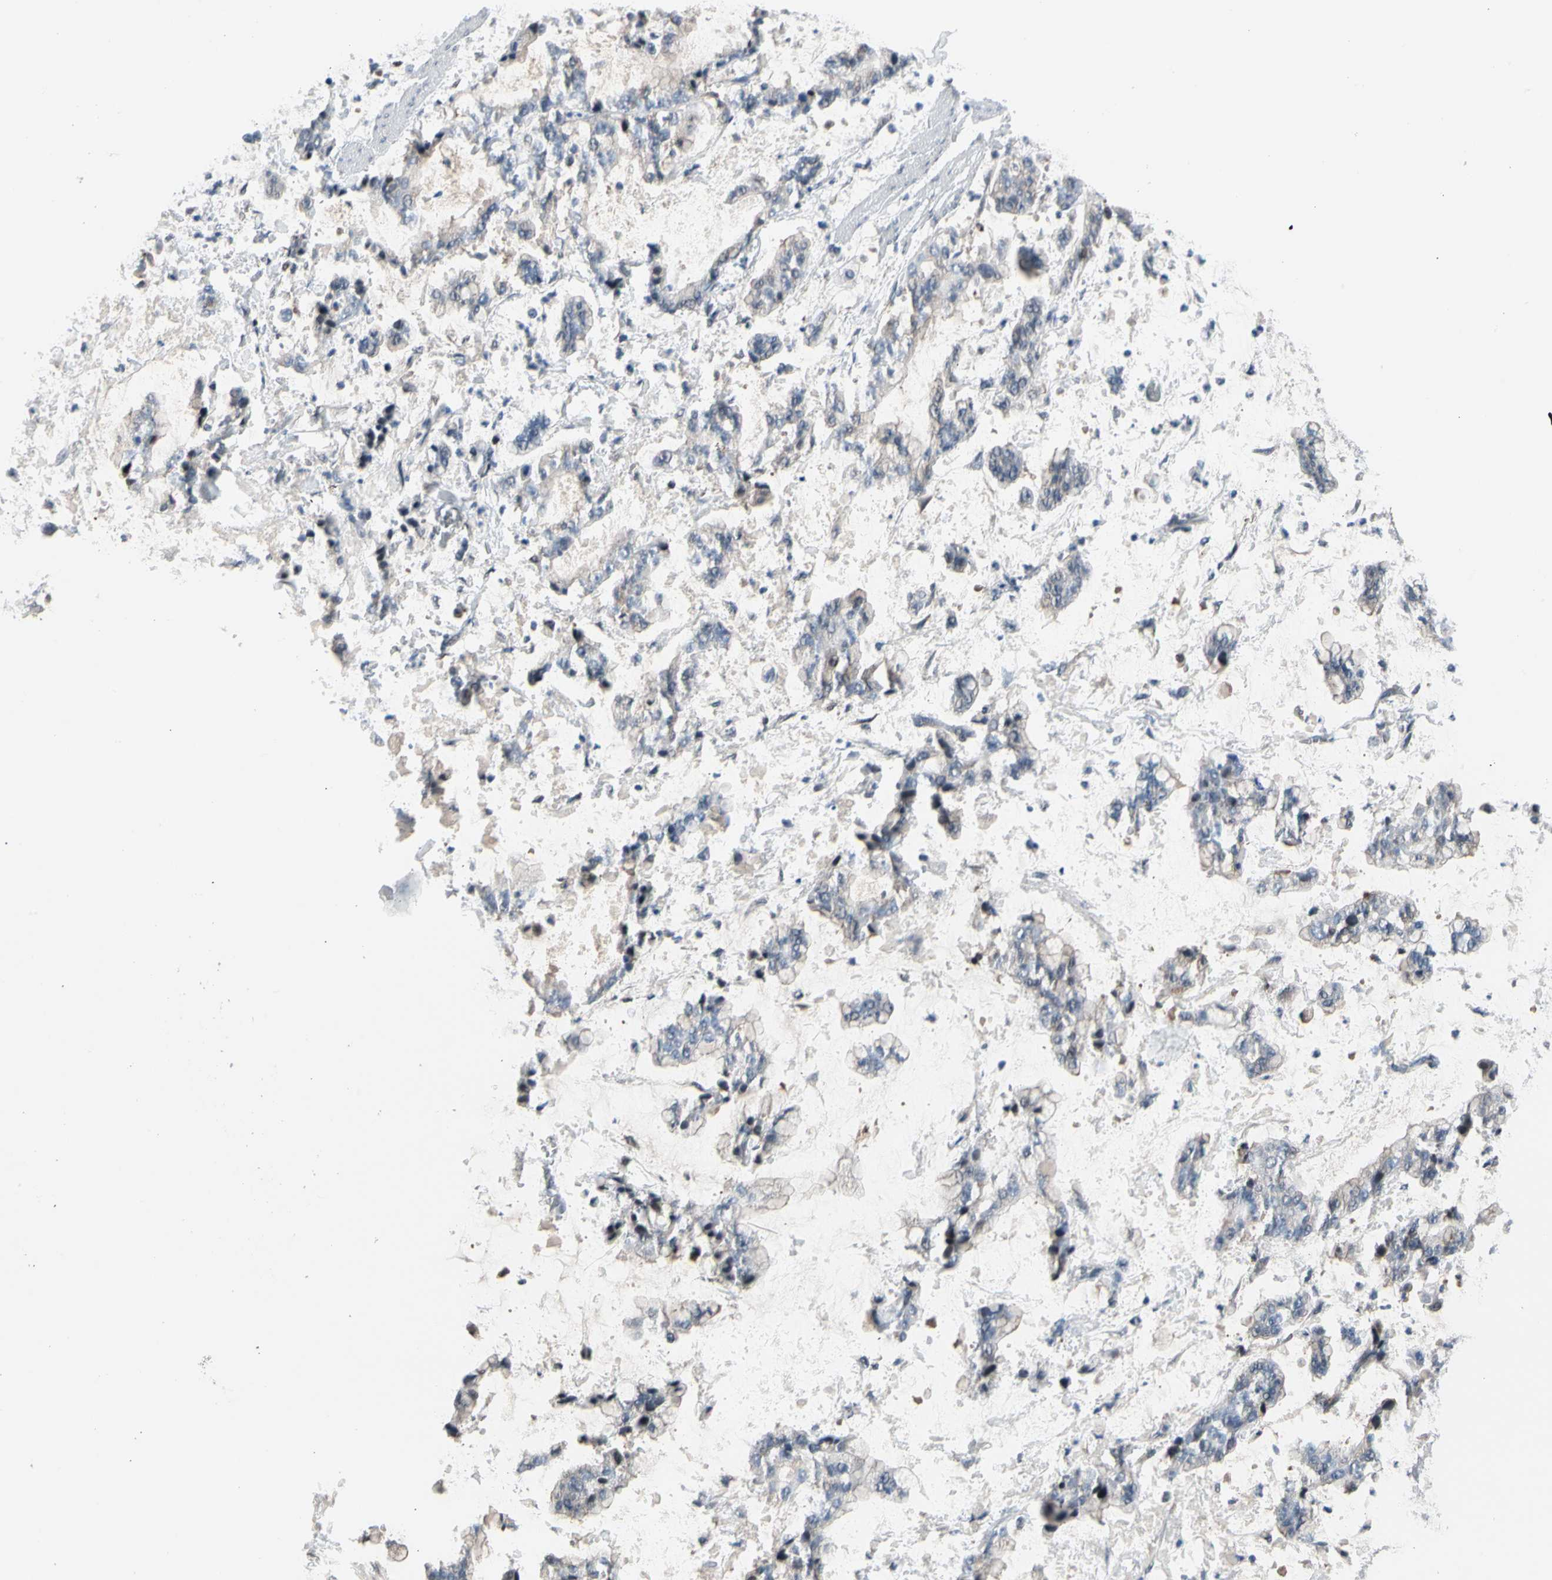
{"staining": {"intensity": "weak", "quantity": "25%-75%", "location": "cytoplasmic/membranous"}, "tissue": "stomach cancer", "cell_type": "Tumor cells", "image_type": "cancer", "snomed": [{"axis": "morphology", "description": "Normal tissue, NOS"}, {"axis": "morphology", "description": "Adenocarcinoma, NOS"}, {"axis": "topography", "description": "Stomach, upper"}, {"axis": "topography", "description": "Stomach"}], "caption": "IHC histopathology image of human stomach cancer stained for a protein (brown), which displays low levels of weak cytoplasmic/membranous expression in about 25%-75% of tumor cells.", "gene": "PSMA2", "patient": {"sex": "male", "age": 76}}